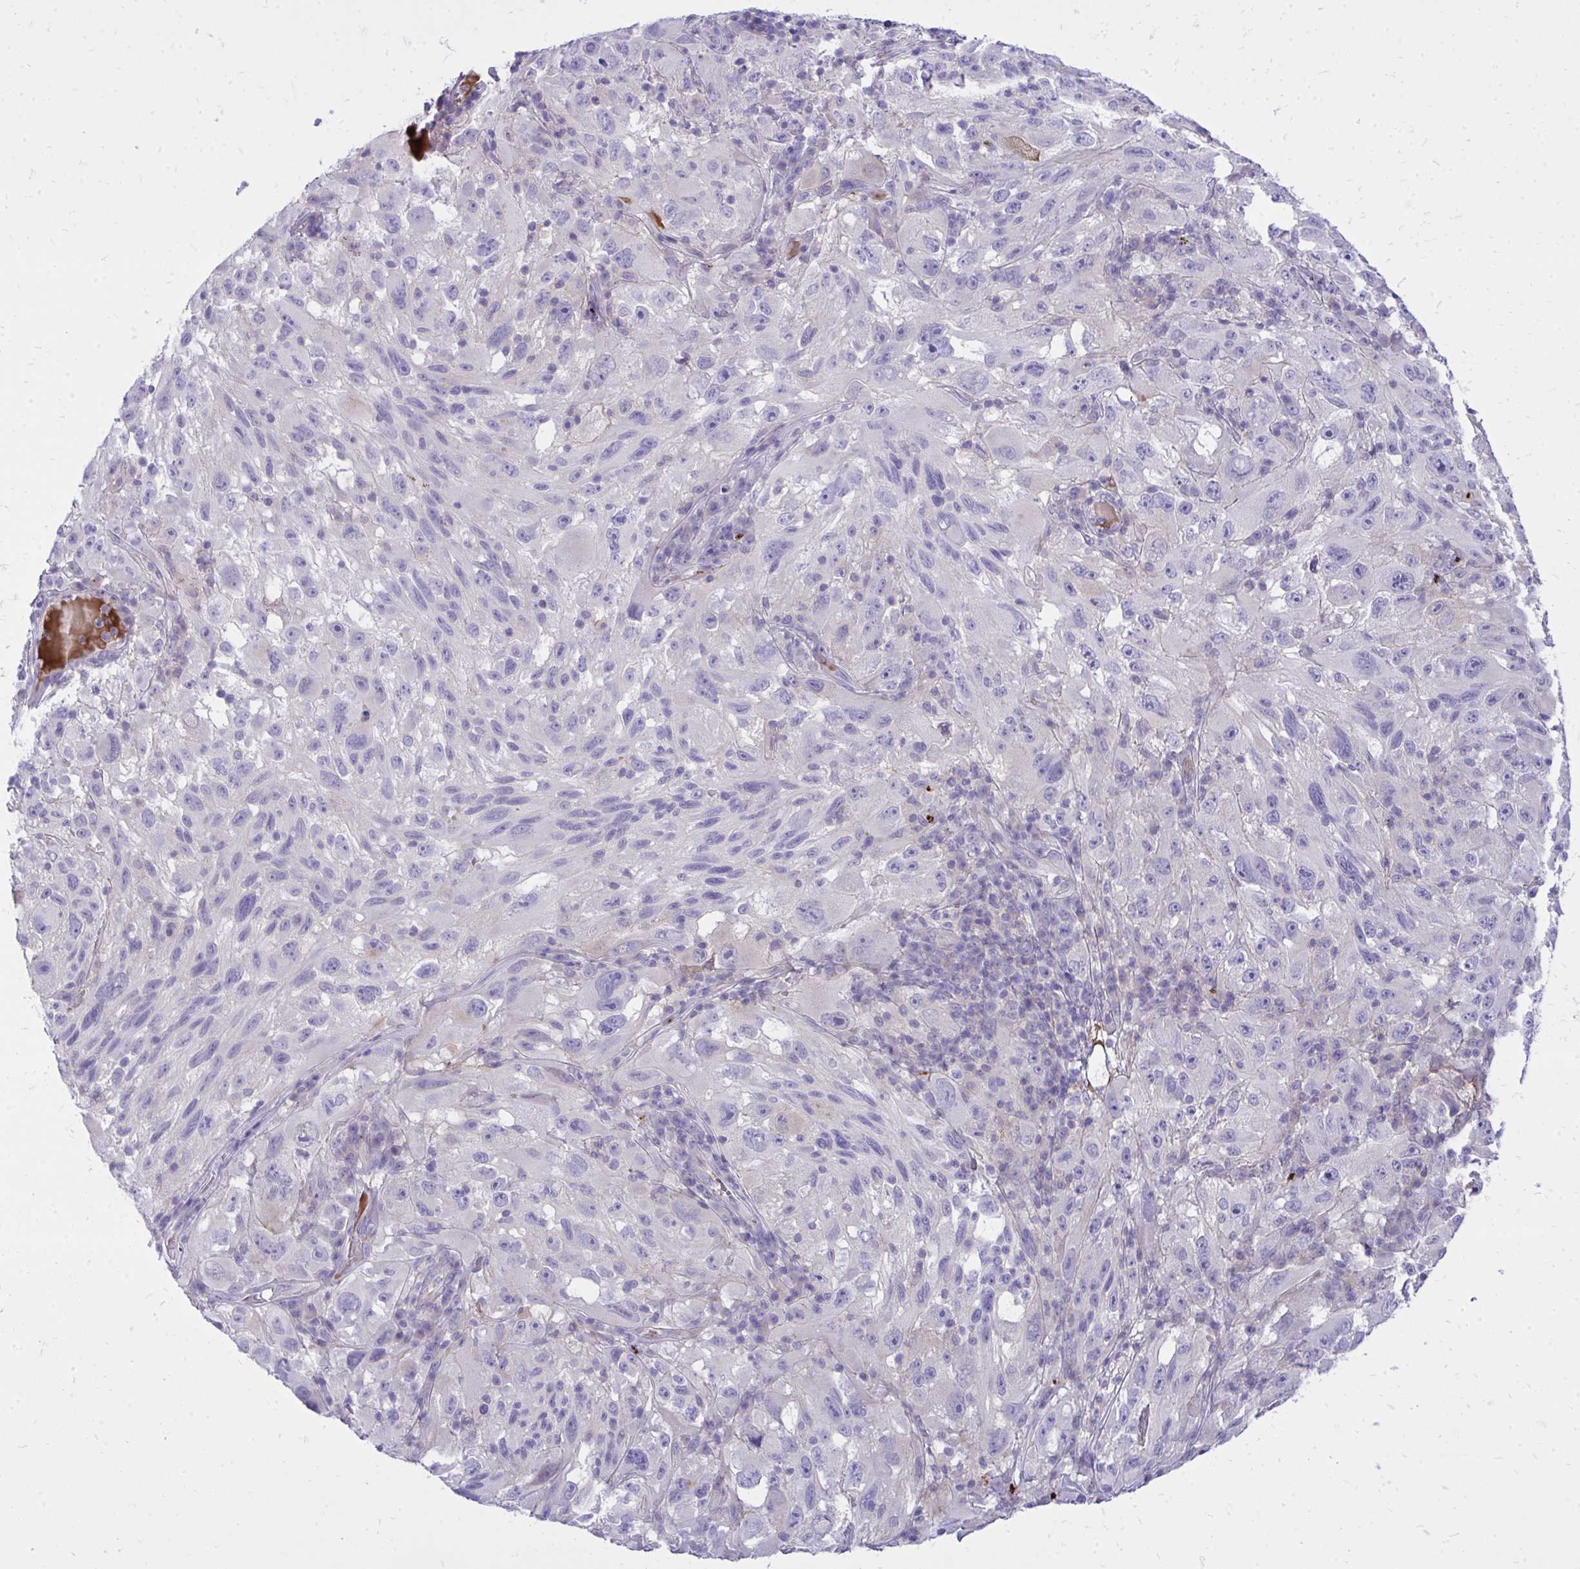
{"staining": {"intensity": "negative", "quantity": "none", "location": "none"}, "tissue": "melanoma", "cell_type": "Tumor cells", "image_type": "cancer", "snomed": [{"axis": "morphology", "description": "Malignant melanoma, NOS"}, {"axis": "topography", "description": "Skin"}], "caption": "Image shows no protein staining in tumor cells of malignant melanoma tissue.", "gene": "TP53I11", "patient": {"sex": "female", "age": 71}}